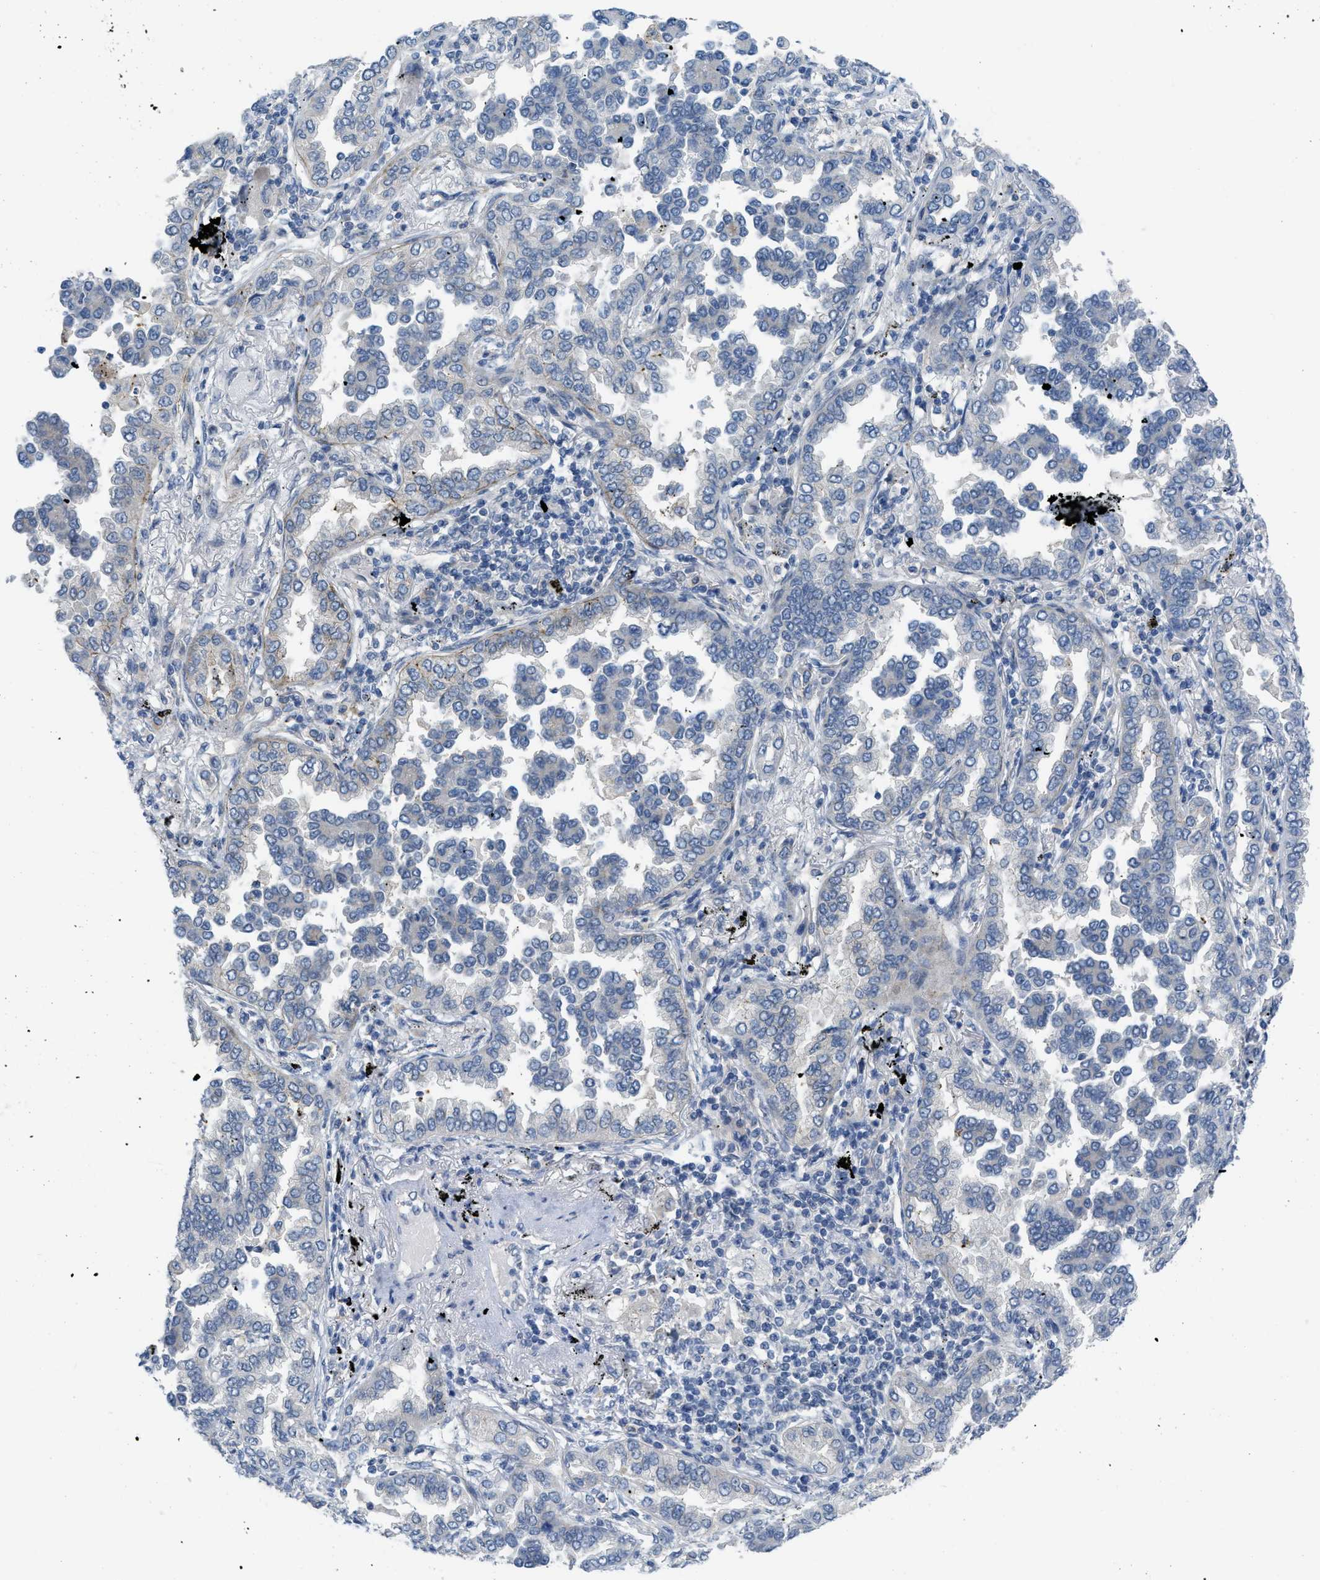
{"staining": {"intensity": "negative", "quantity": "none", "location": "none"}, "tissue": "lung cancer", "cell_type": "Tumor cells", "image_type": "cancer", "snomed": [{"axis": "morphology", "description": "Normal tissue, NOS"}, {"axis": "morphology", "description": "Adenocarcinoma, NOS"}, {"axis": "topography", "description": "Lung"}], "caption": "A high-resolution histopathology image shows immunohistochemistry staining of lung cancer (adenocarcinoma), which displays no significant expression in tumor cells.", "gene": "TNFAIP1", "patient": {"sex": "male", "age": 59}}